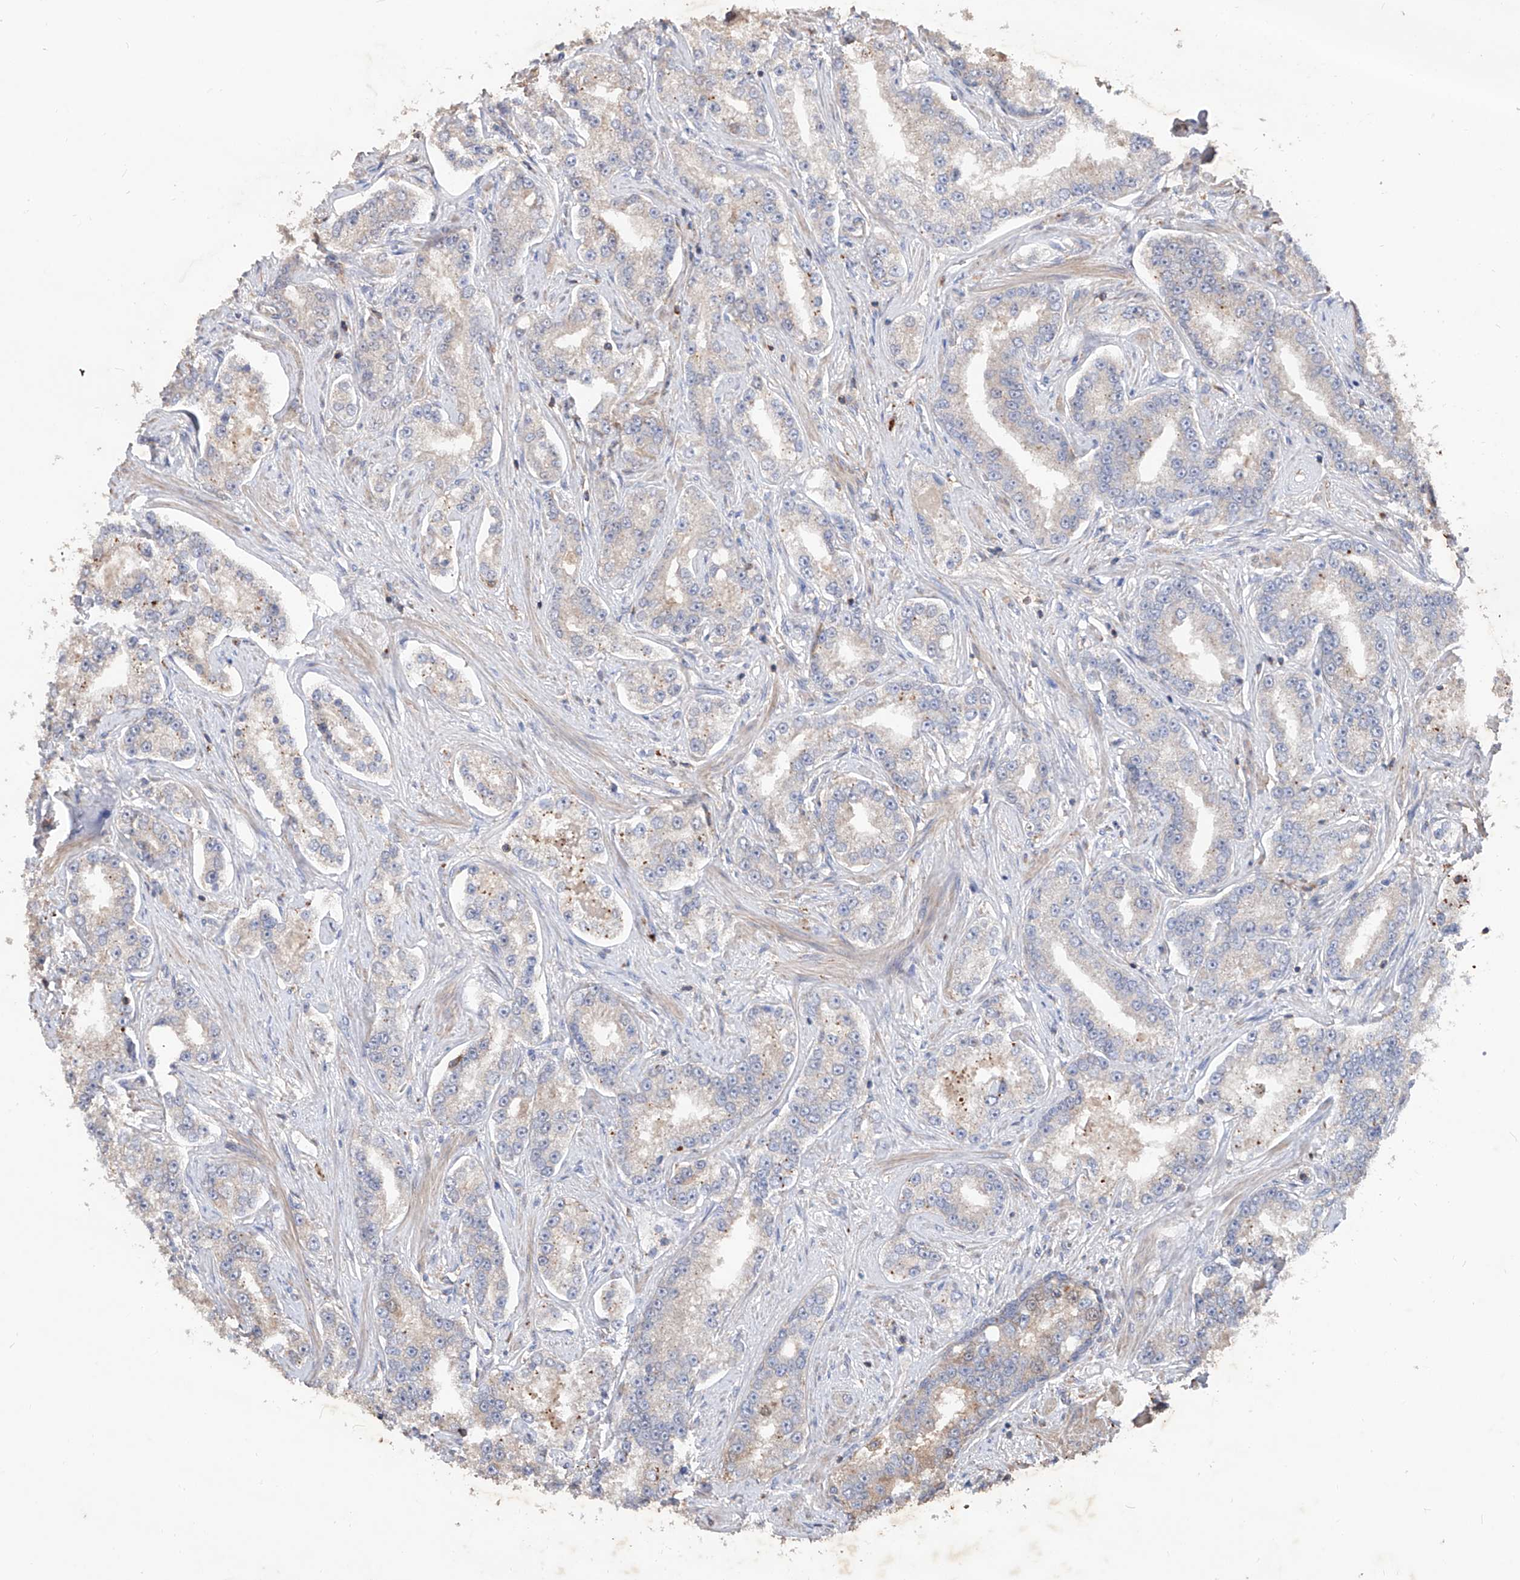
{"staining": {"intensity": "negative", "quantity": "none", "location": "none"}, "tissue": "prostate cancer", "cell_type": "Tumor cells", "image_type": "cancer", "snomed": [{"axis": "morphology", "description": "Normal tissue, NOS"}, {"axis": "morphology", "description": "Adenocarcinoma, High grade"}, {"axis": "topography", "description": "Prostate"}], "caption": "High power microscopy photomicrograph of an immunohistochemistry (IHC) micrograph of prostate cancer (high-grade adenocarcinoma), revealing no significant expression in tumor cells. (Immunohistochemistry (ihc), brightfield microscopy, high magnification).", "gene": "EDN1", "patient": {"sex": "male", "age": 83}}